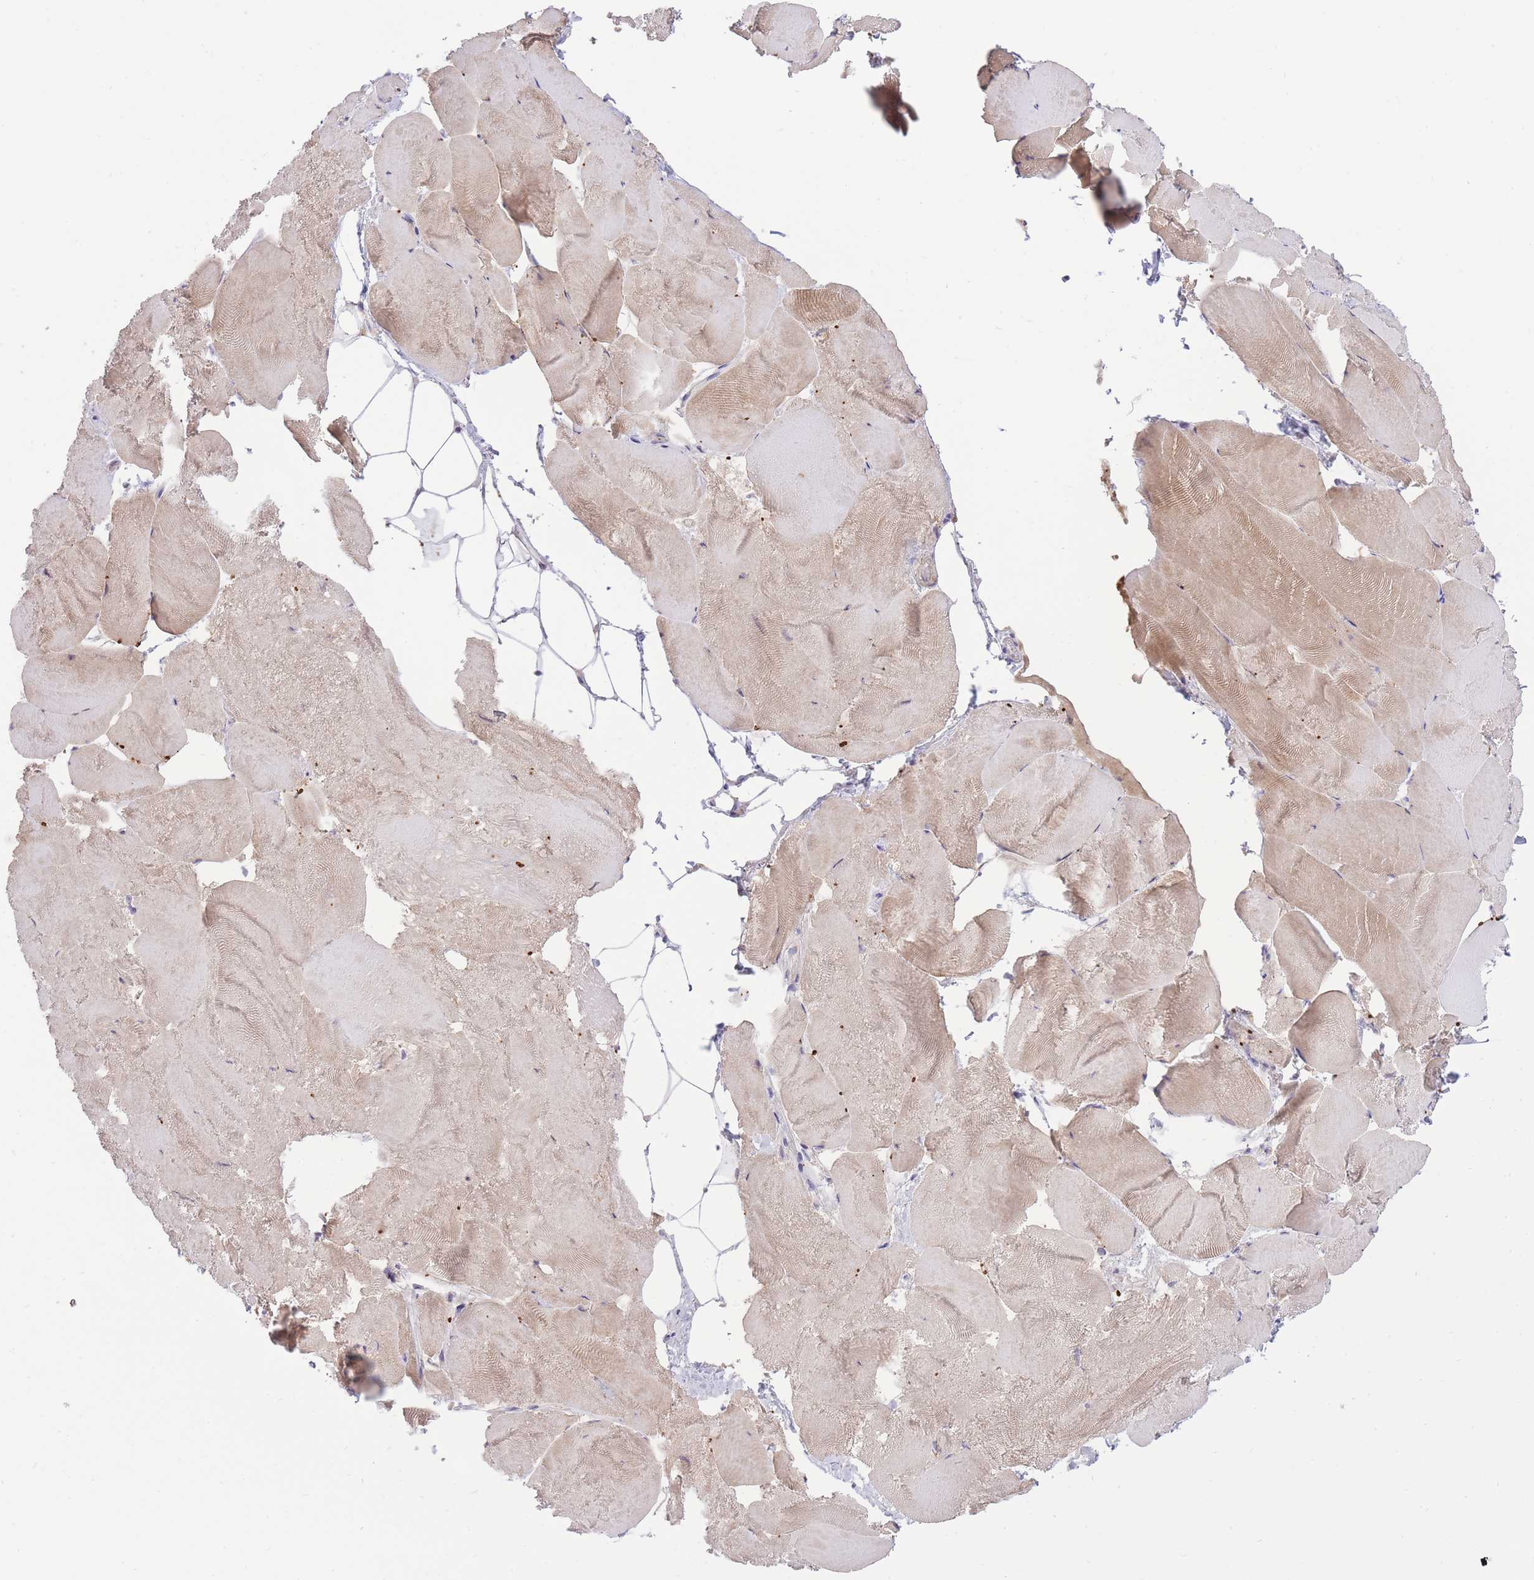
{"staining": {"intensity": "weak", "quantity": "25%-75%", "location": "cytoplasmic/membranous"}, "tissue": "skeletal muscle", "cell_type": "Myocytes", "image_type": "normal", "snomed": [{"axis": "morphology", "description": "Normal tissue, NOS"}, {"axis": "topography", "description": "Skeletal muscle"}], "caption": "Immunohistochemical staining of normal skeletal muscle reveals weak cytoplasmic/membranous protein staining in about 25%-75% of myocytes. The staining is performed using DAB (3,3'-diaminobenzidine) brown chromogen to label protein expression. The nuclei are counter-stained blue using hematoxylin.", "gene": "HRG", "patient": {"sex": "female", "age": 64}}